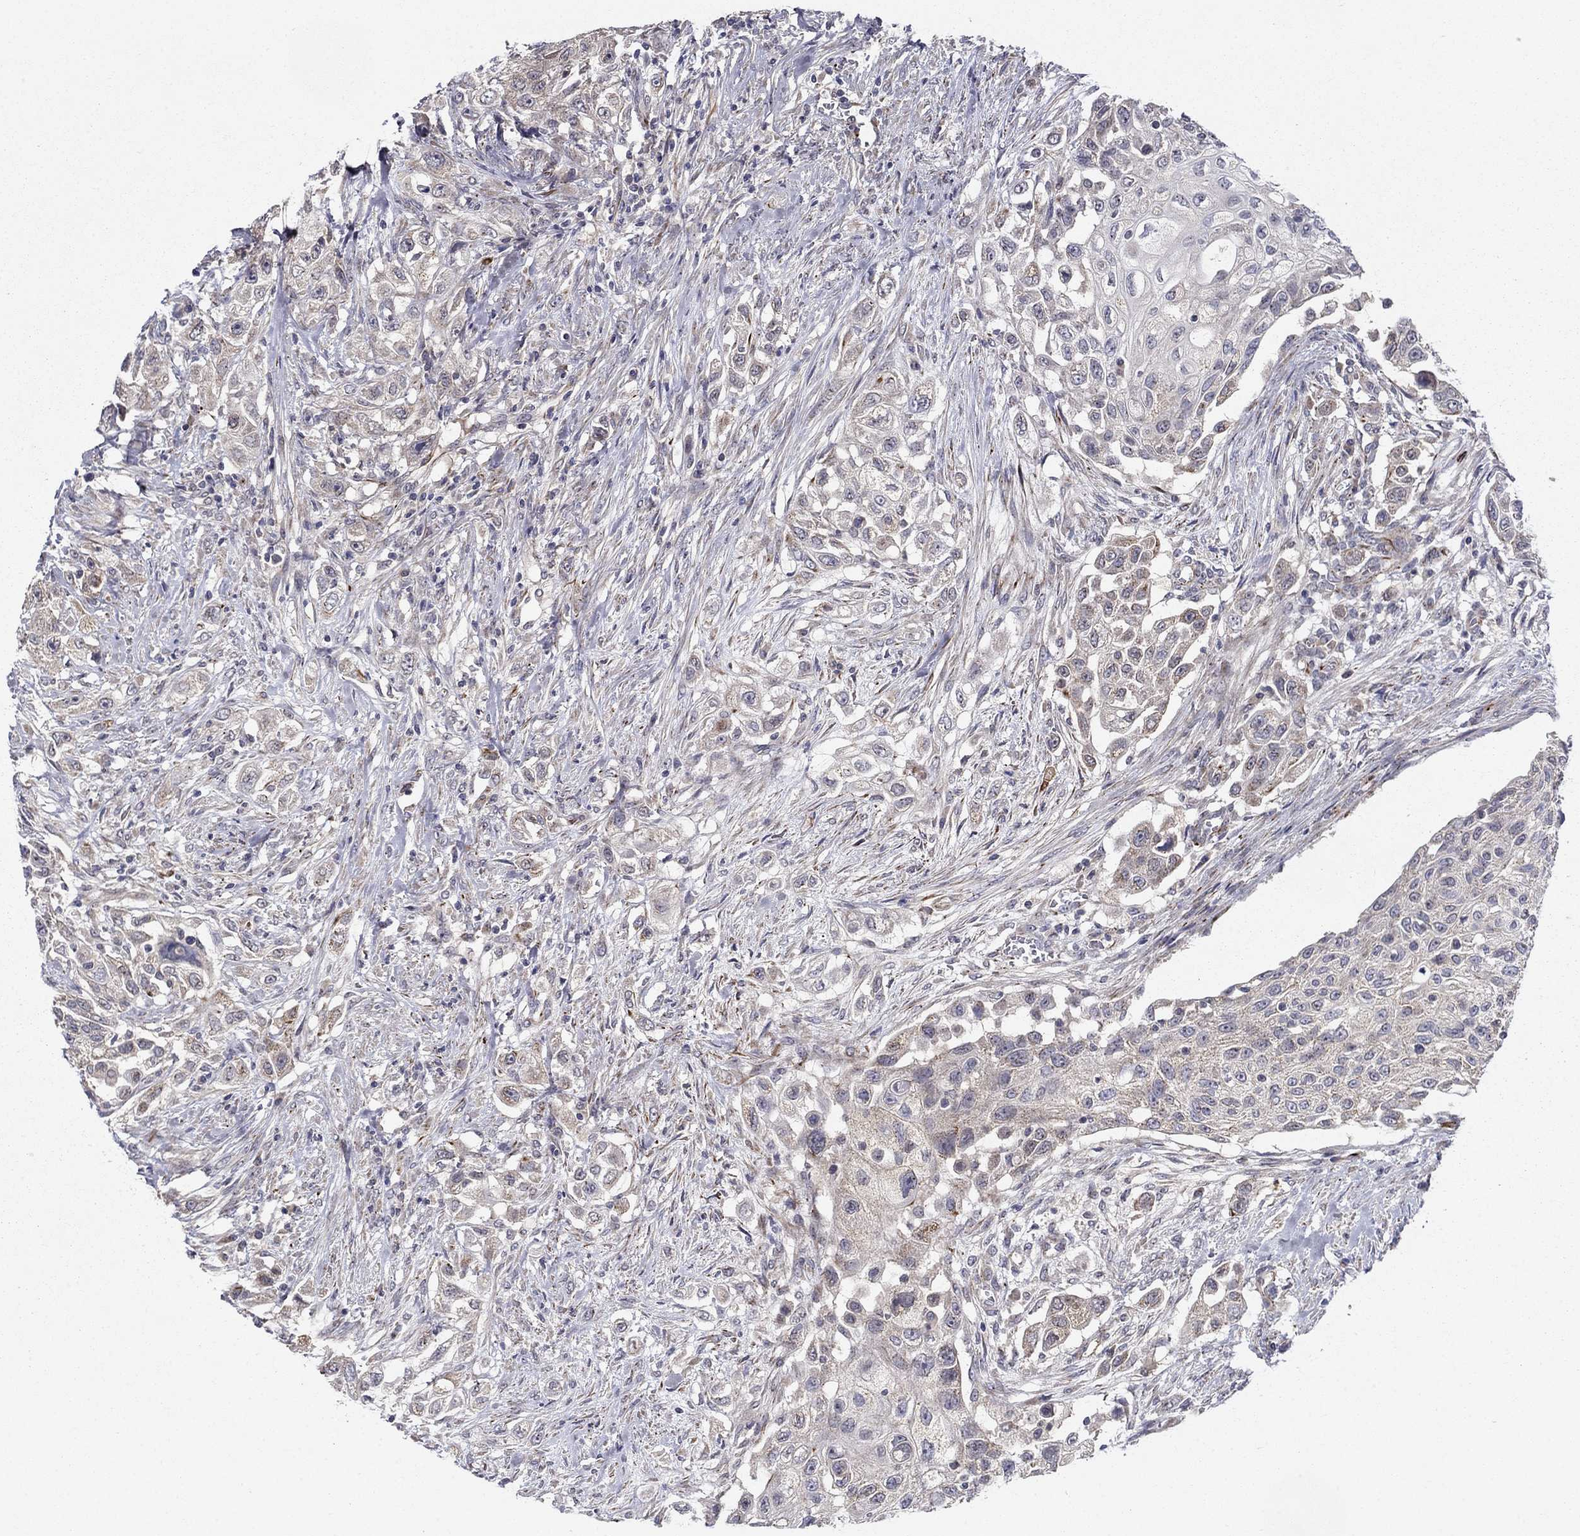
{"staining": {"intensity": "weak", "quantity": ">75%", "location": "cytoplasmic/membranous"}, "tissue": "urothelial cancer", "cell_type": "Tumor cells", "image_type": "cancer", "snomed": [{"axis": "morphology", "description": "Urothelial carcinoma, High grade"}, {"axis": "topography", "description": "Urinary bladder"}], "caption": "Protein staining of urothelial cancer tissue reveals weak cytoplasmic/membranous expression in approximately >75% of tumor cells. Immunohistochemistry stains the protein in brown and the nuclei are stained blue.", "gene": "LACTB2", "patient": {"sex": "female", "age": 56}}